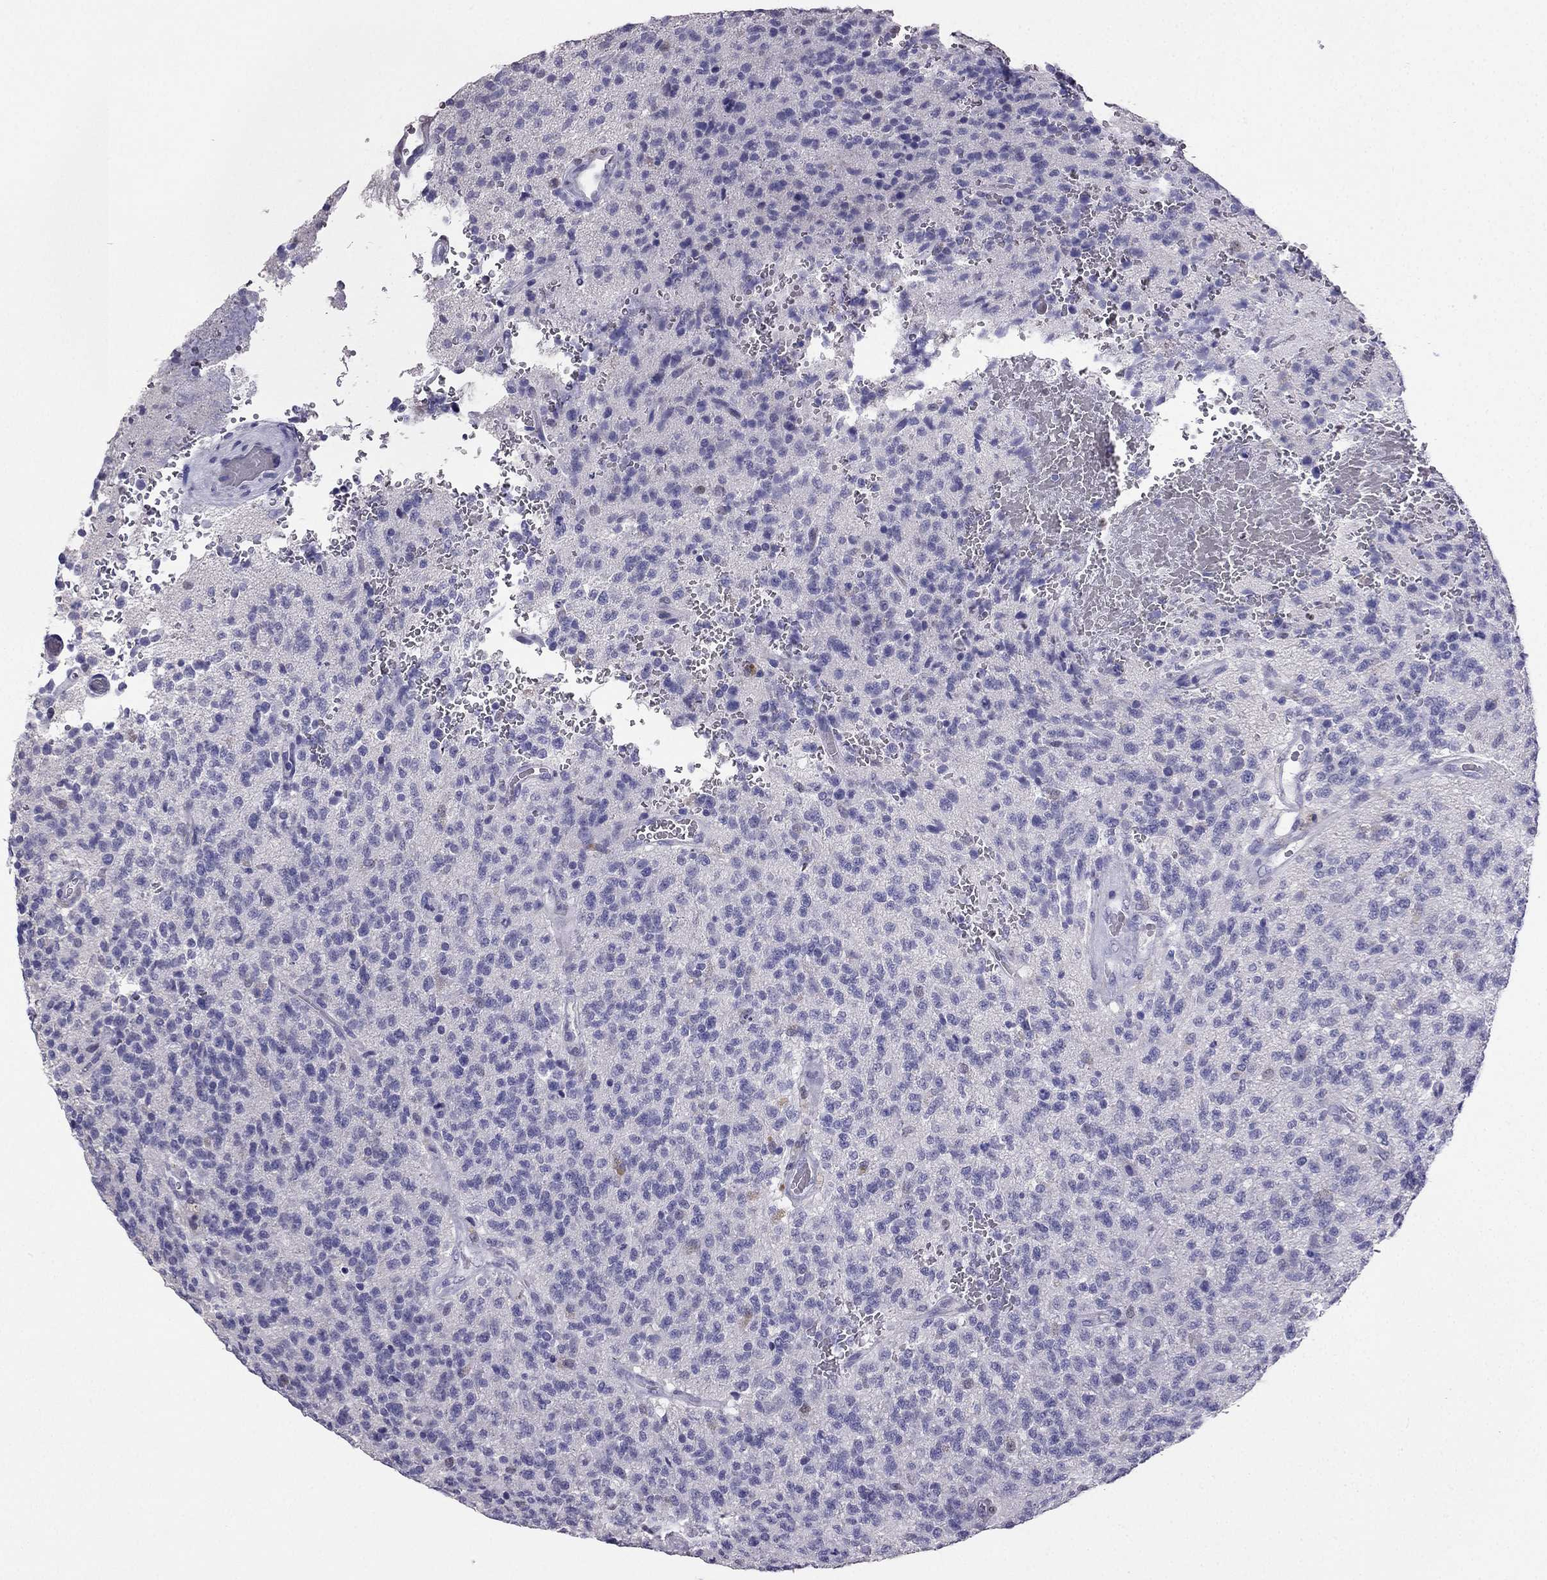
{"staining": {"intensity": "negative", "quantity": "none", "location": "none"}, "tissue": "glioma", "cell_type": "Tumor cells", "image_type": "cancer", "snomed": [{"axis": "morphology", "description": "Glioma, malignant, High grade"}, {"axis": "topography", "description": "Brain"}], "caption": "This is a image of immunohistochemistry (IHC) staining of glioma, which shows no expression in tumor cells.", "gene": "ARID3A", "patient": {"sex": "male", "age": 56}}